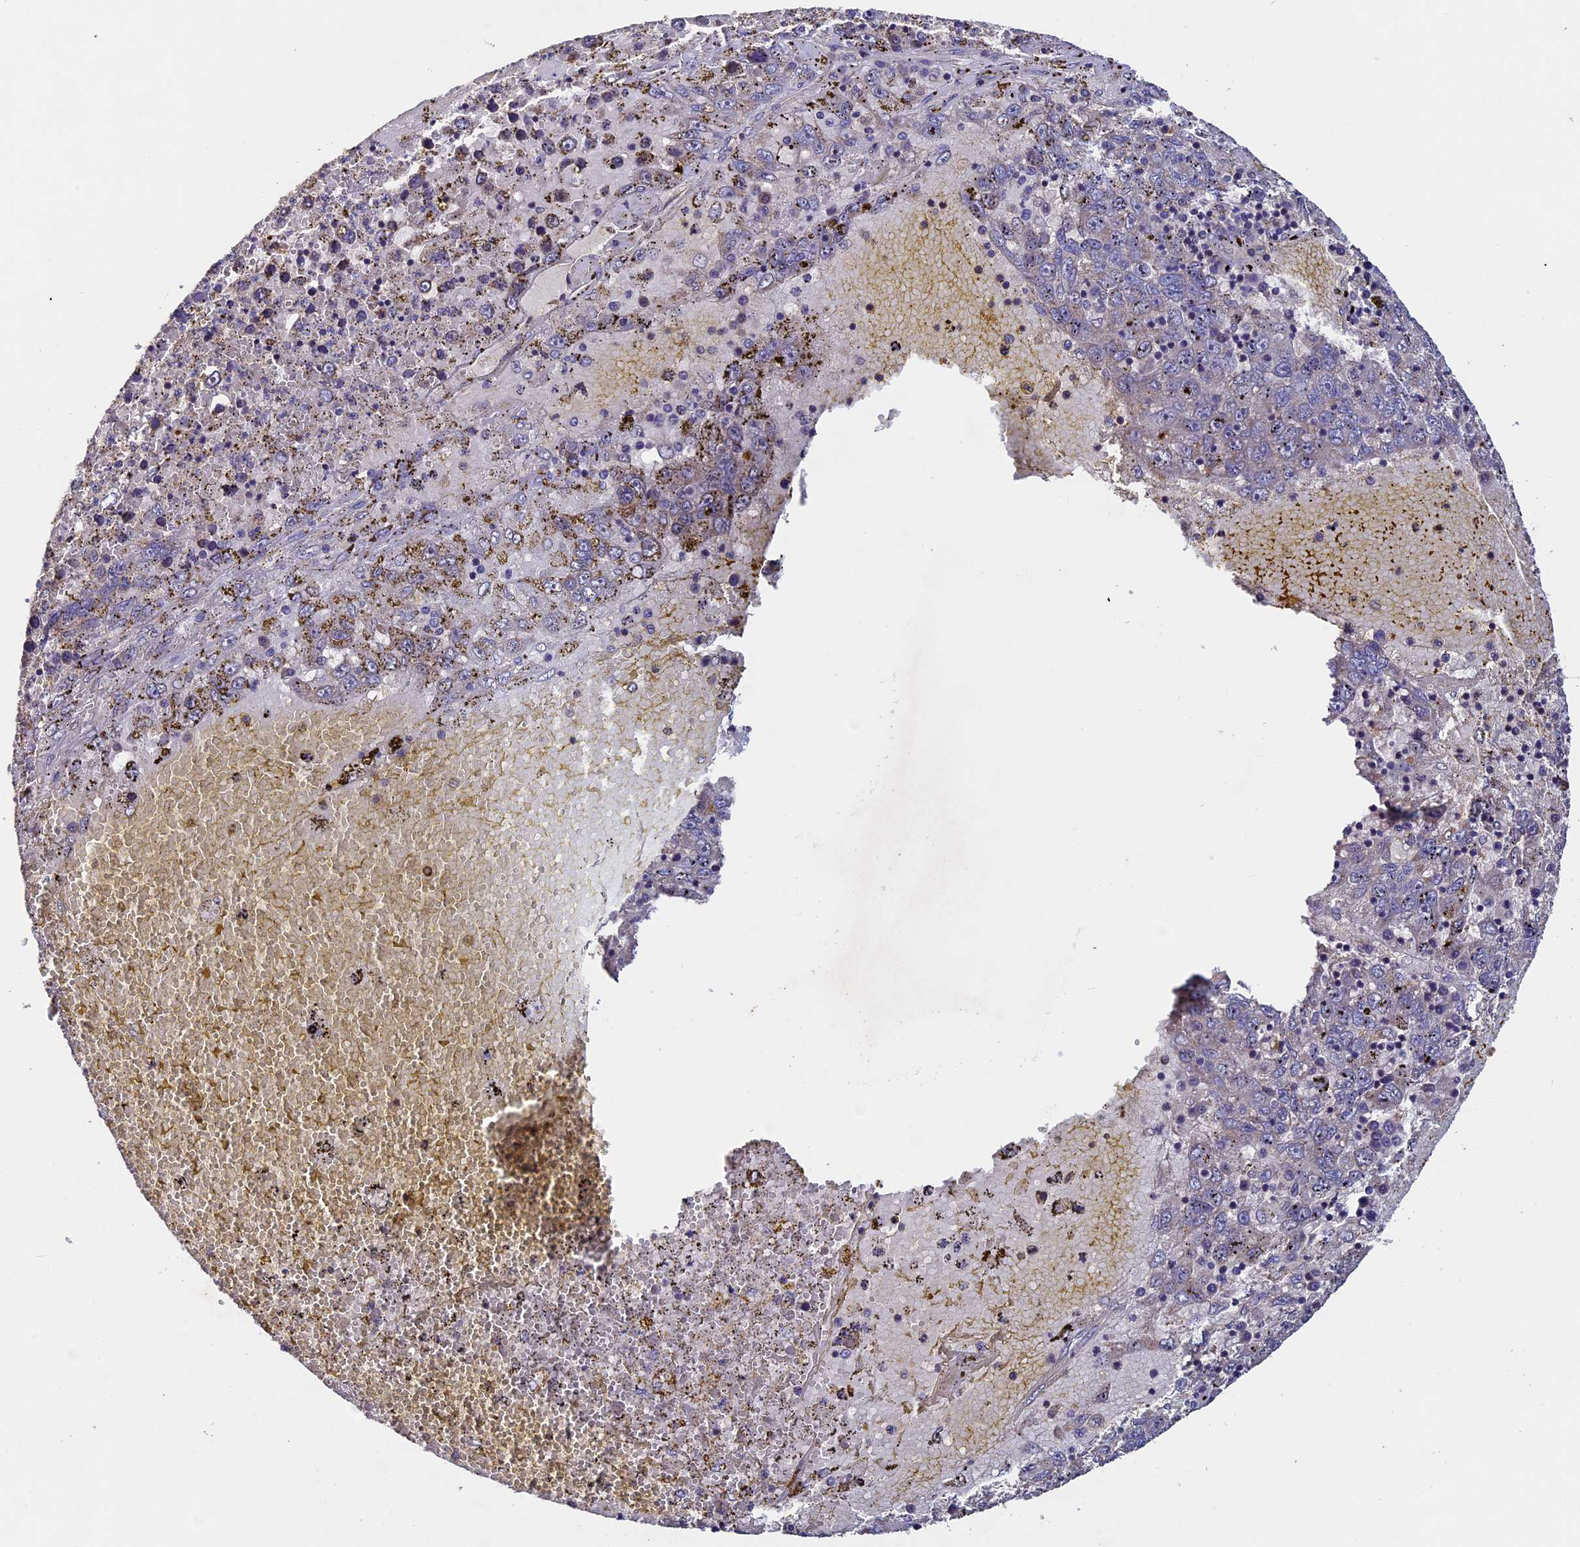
{"staining": {"intensity": "moderate", "quantity": "<25%", "location": "cytoplasmic/membranous"}, "tissue": "liver cancer", "cell_type": "Tumor cells", "image_type": "cancer", "snomed": [{"axis": "morphology", "description": "Carcinoma, Hepatocellular, NOS"}, {"axis": "topography", "description": "Liver"}], "caption": "Liver cancer stained for a protein (brown) reveals moderate cytoplasmic/membranous positive expression in approximately <25% of tumor cells.", "gene": "RNF17", "patient": {"sex": "male", "age": 49}}